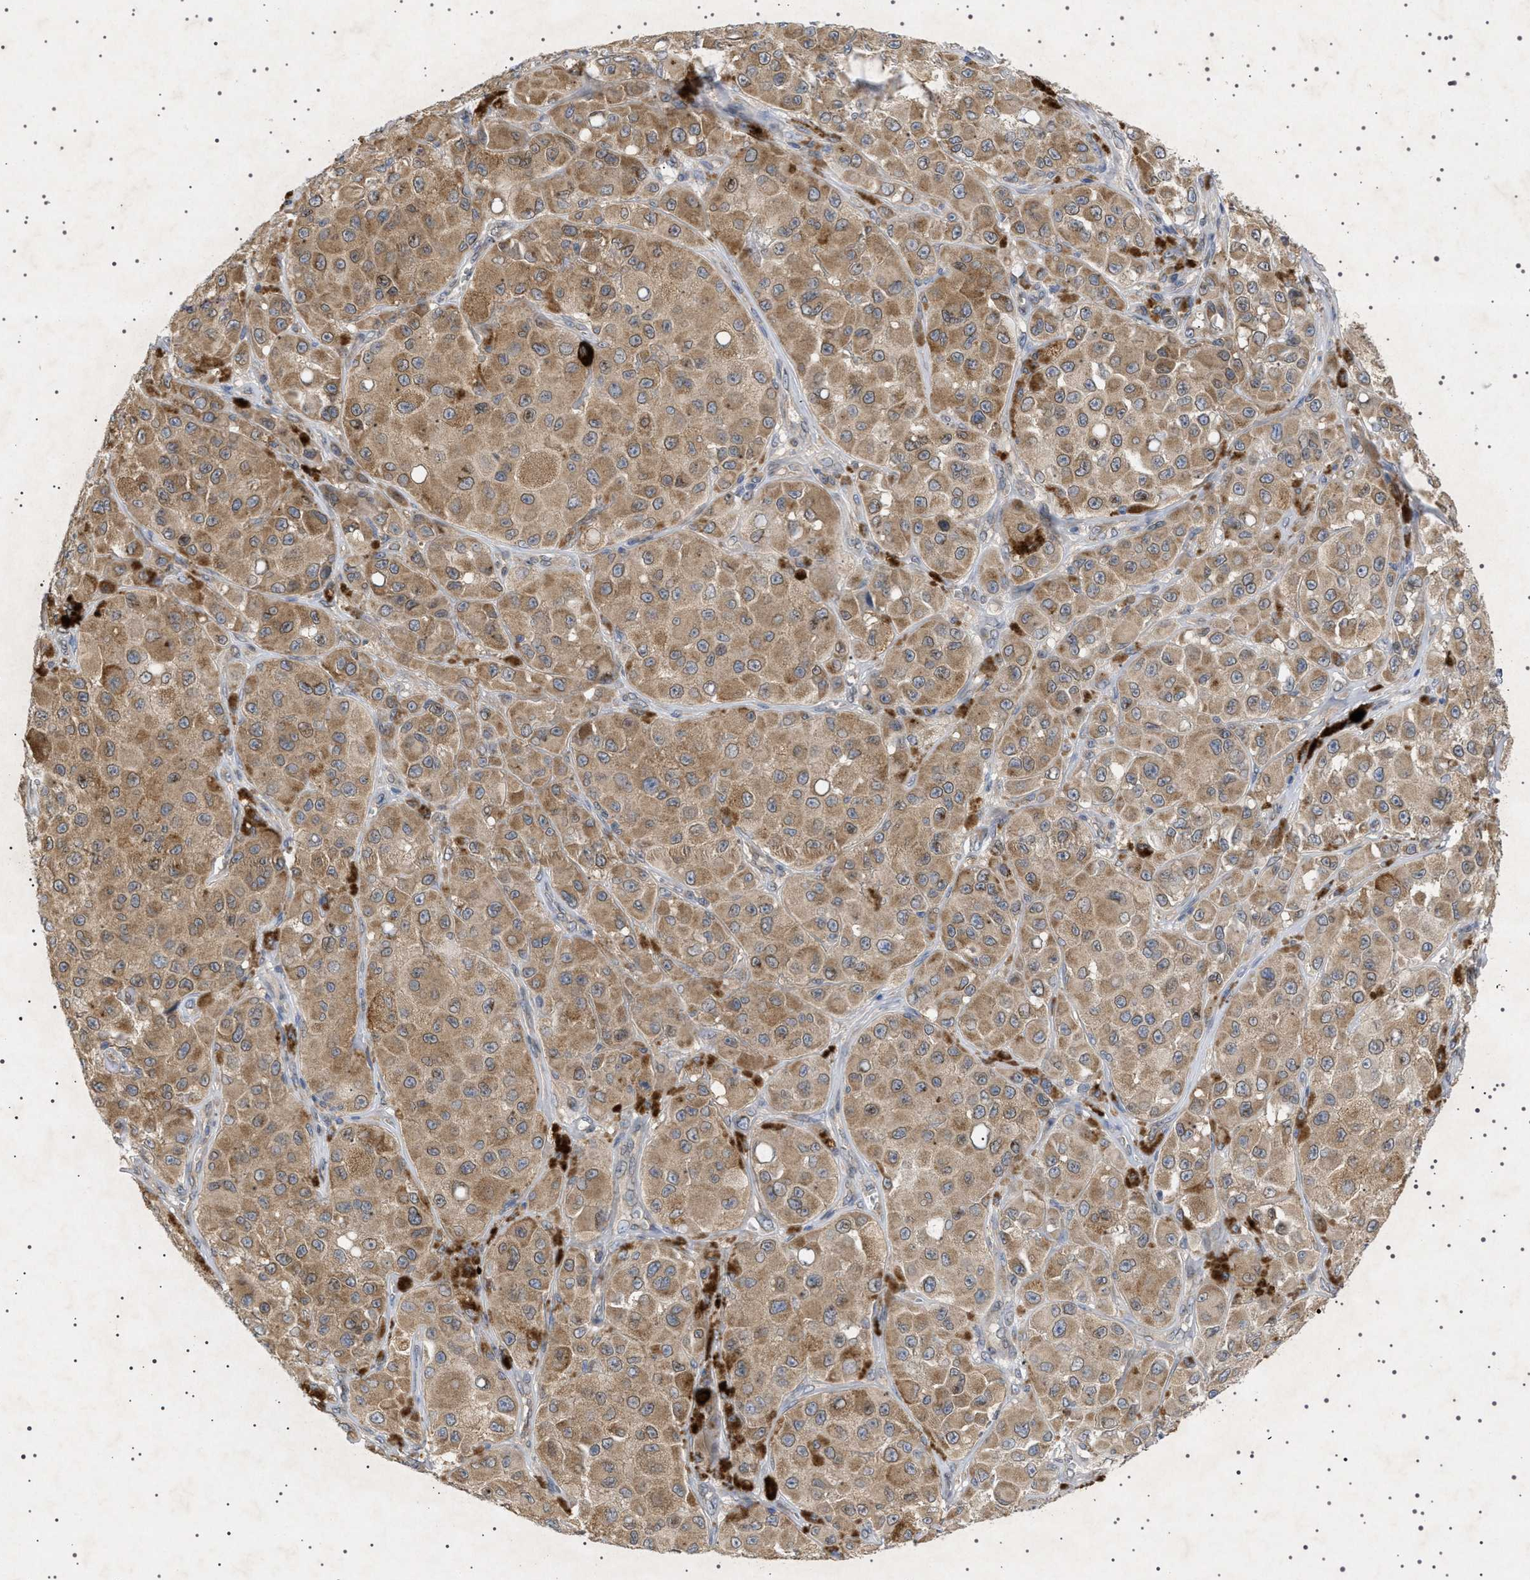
{"staining": {"intensity": "moderate", "quantity": ">75%", "location": "cytoplasmic/membranous,nuclear"}, "tissue": "melanoma", "cell_type": "Tumor cells", "image_type": "cancer", "snomed": [{"axis": "morphology", "description": "Malignant melanoma, NOS"}, {"axis": "topography", "description": "Skin"}], "caption": "Protein analysis of malignant melanoma tissue demonstrates moderate cytoplasmic/membranous and nuclear expression in about >75% of tumor cells. (IHC, brightfield microscopy, high magnification).", "gene": "NUP93", "patient": {"sex": "male", "age": 84}}